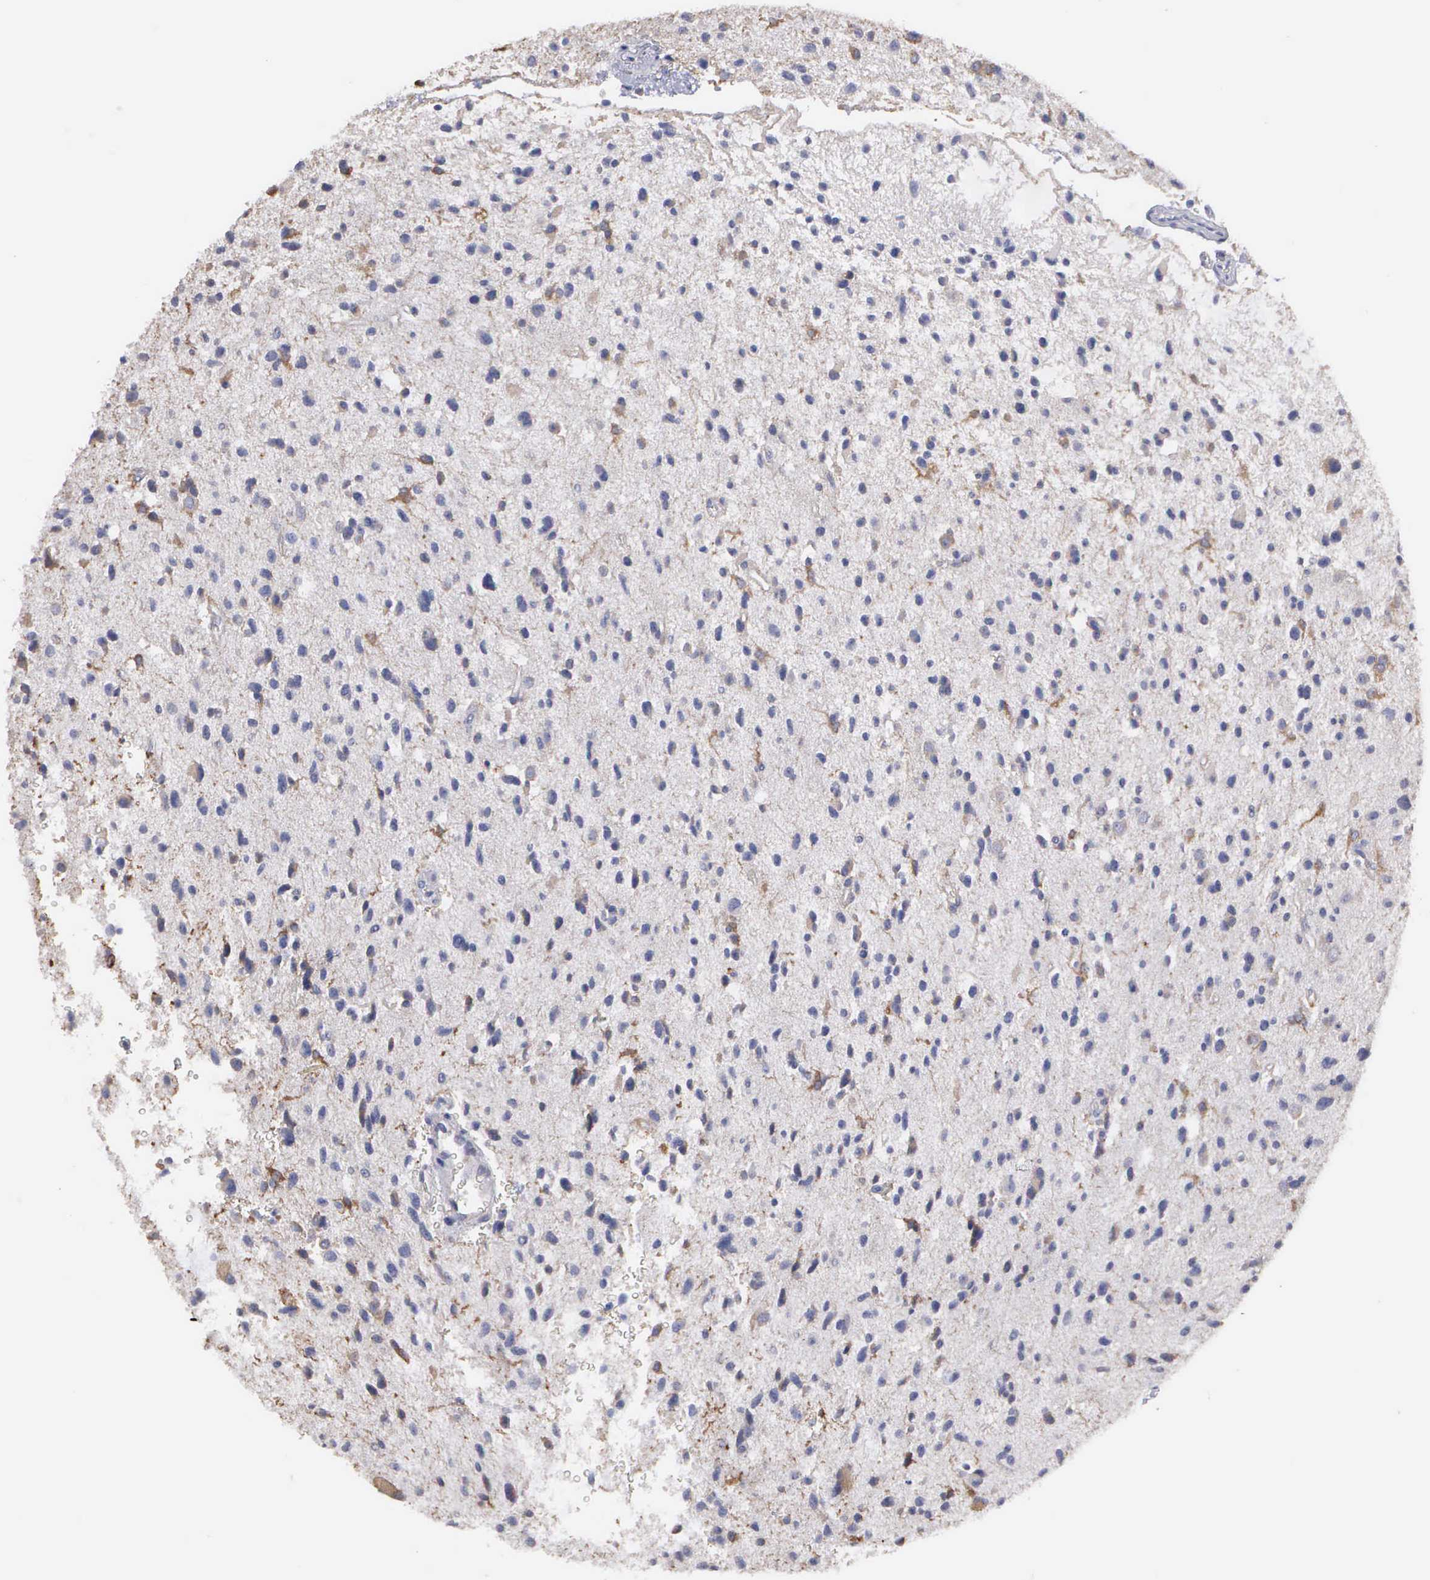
{"staining": {"intensity": "weak", "quantity": "<25%", "location": "cytoplasmic/membranous"}, "tissue": "glioma", "cell_type": "Tumor cells", "image_type": "cancer", "snomed": [{"axis": "morphology", "description": "Glioma, malignant, Low grade"}, {"axis": "topography", "description": "Brain"}], "caption": "This is an immunohistochemistry image of human glioma. There is no positivity in tumor cells.", "gene": "LIN52", "patient": {"sex": "female", "age": 46}}